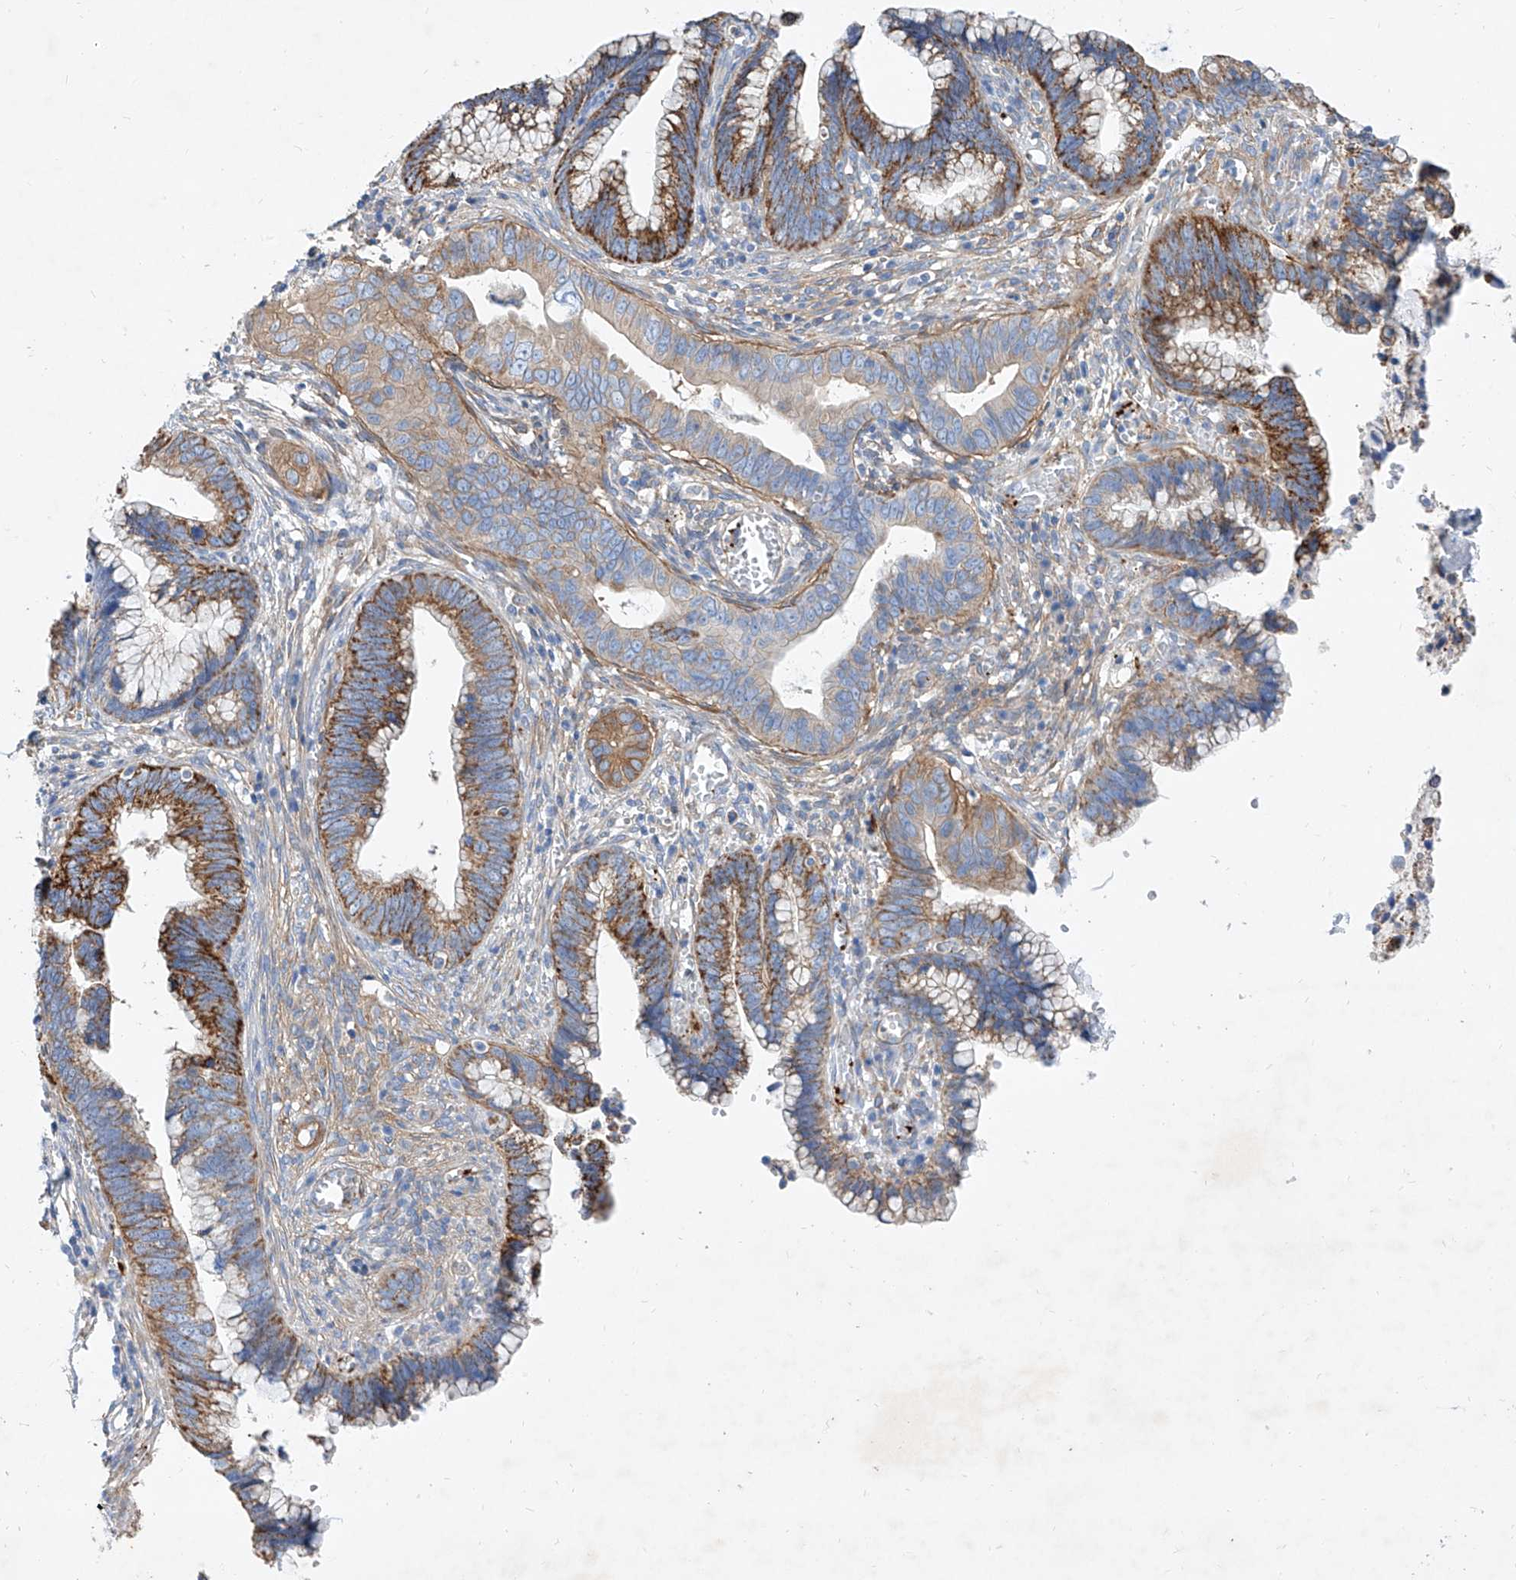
{"staining": {"intensity": "strong", "quantity": ">75%", "location": "cytoplasmic/membranous"}, "tissue": "cervical cancer", "cell_type": "Tumor cells", "image_type": "cancer", "snomed": [{"axis": "morphology", "description": "Adenocarcinoma, NOS"}, {"axis": "topography", "description": "Cervix"}], "caption": "Human adenocarcinoma (cervical) stained with a protein marker displays strong staining in tumor cells.", "gene": "TAS2R60", "patient": {"sex": "female", "age": 44}}